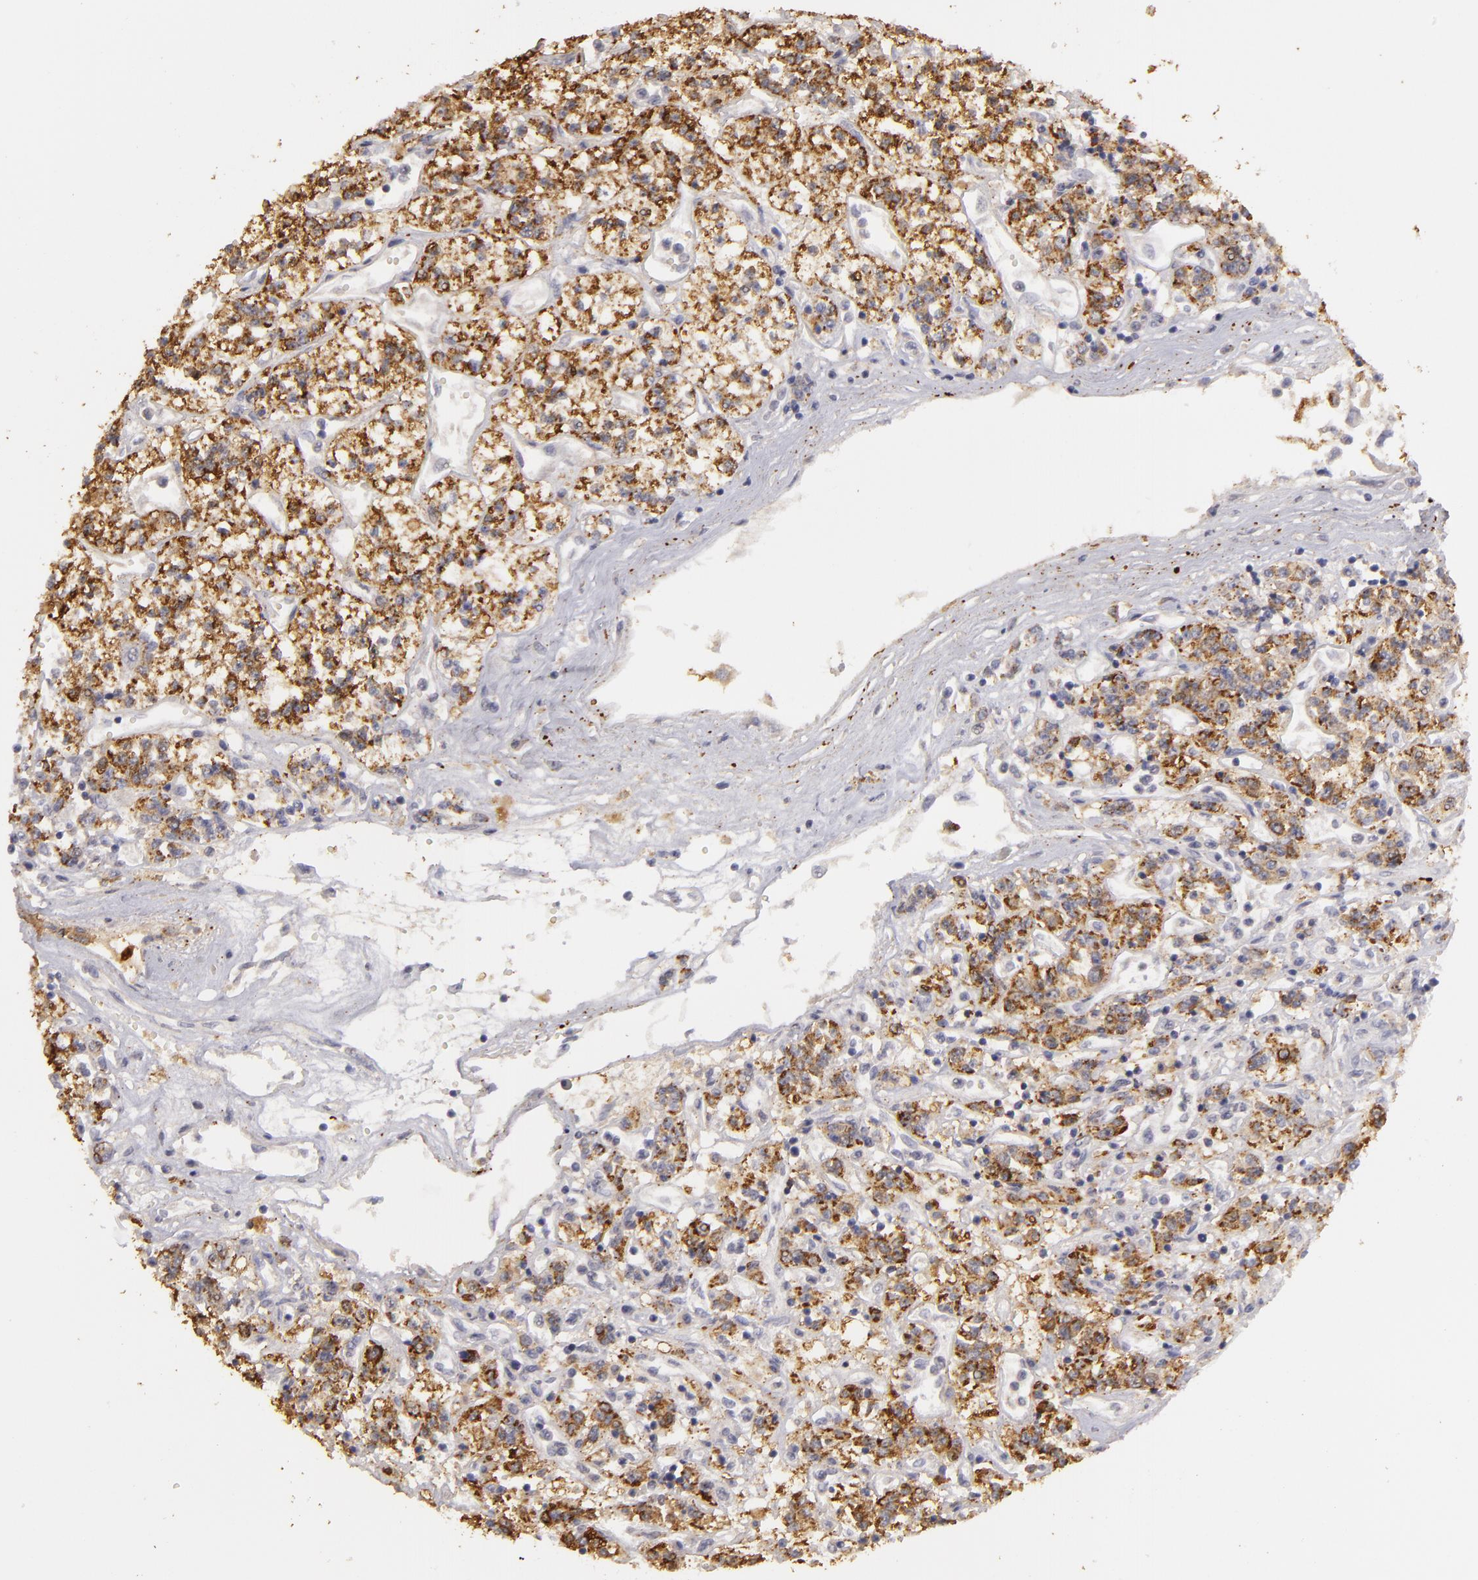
{"staining": {"intensity": "strong", "quantity": ">75%", "location": "cytoplasmic/membranous"}, "tissue": "renal cancer", "cell_type": "Tumor cells", "image_type": "cancer", "snomed": [{"axis": "morphology", "description": "Adenocarcinoma, NOS"}, {"axis": "topography", "description": "Kidney"}], "caption": "A histopathology image of human renal adenocarcinoma stained for a protein reveals strong cytoplasmic/membranous brown staining in tumor cells.", "gene": "EFS", "patient": {"sex": "female", "age": 76}}